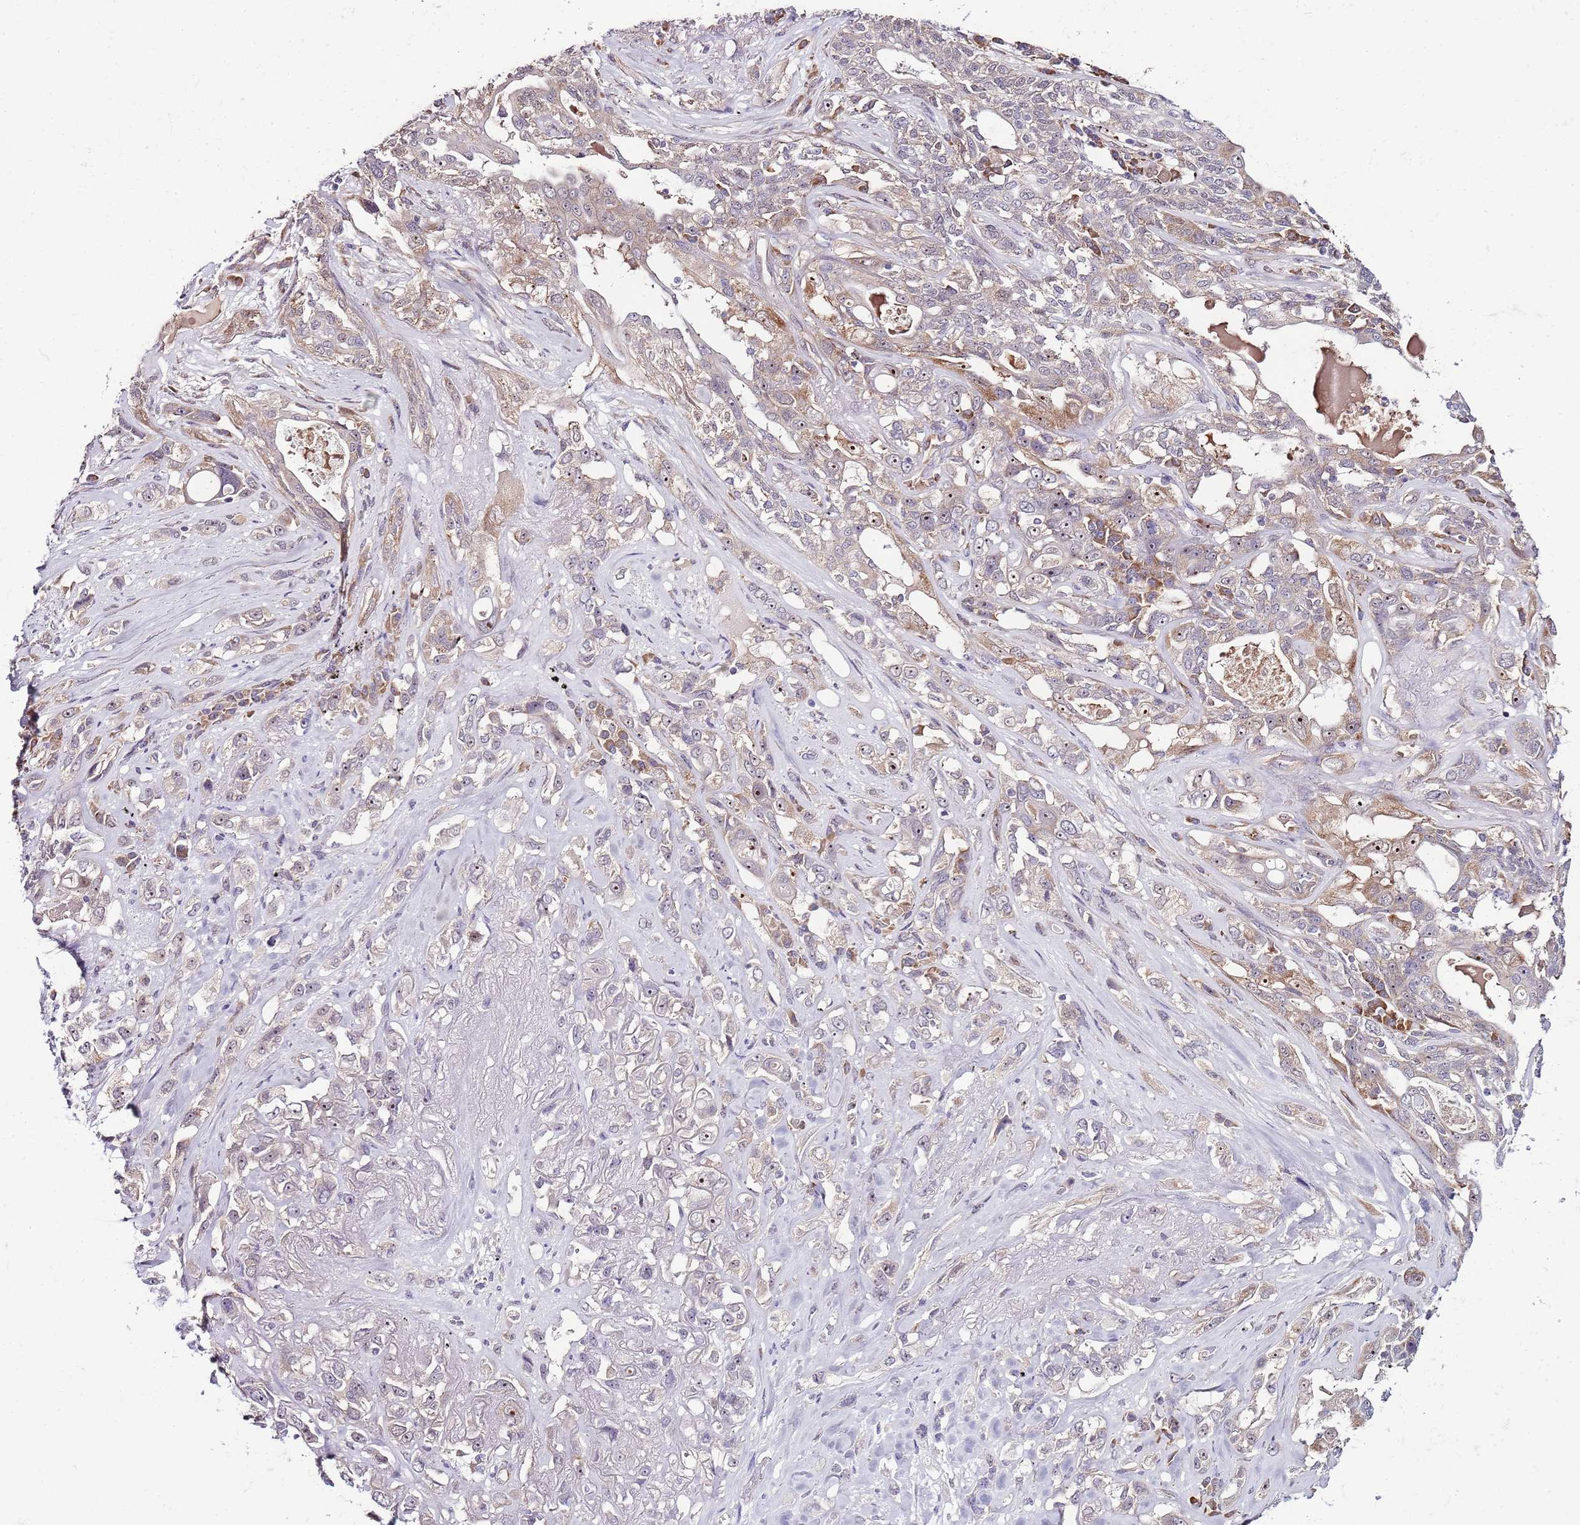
{"staining": {"intensity": "moderate", "quantity": "<25%", "location": "cytoplasmic/membranous,nuclear"}, "tissue": "lung cancer", "cell_type": "Tumor cells", "image_type": "cancer", "snomed": [{"axis": "morphology", "description": "Squamous cell carcinoma, NOS"}, {"axis": "topography", "description": "Lung"}], "caption": "Protein expression analysis of human squamous cell carcinoma (lung) reveals moderate cytoplasmic/membranous and nuclear expression in approximately <25% of tumor cells. (Brightfield microscopy of DAB IHC at high magnification).", "gene": "FBXL22", "patient": {"sex": "female", "age": 70}}